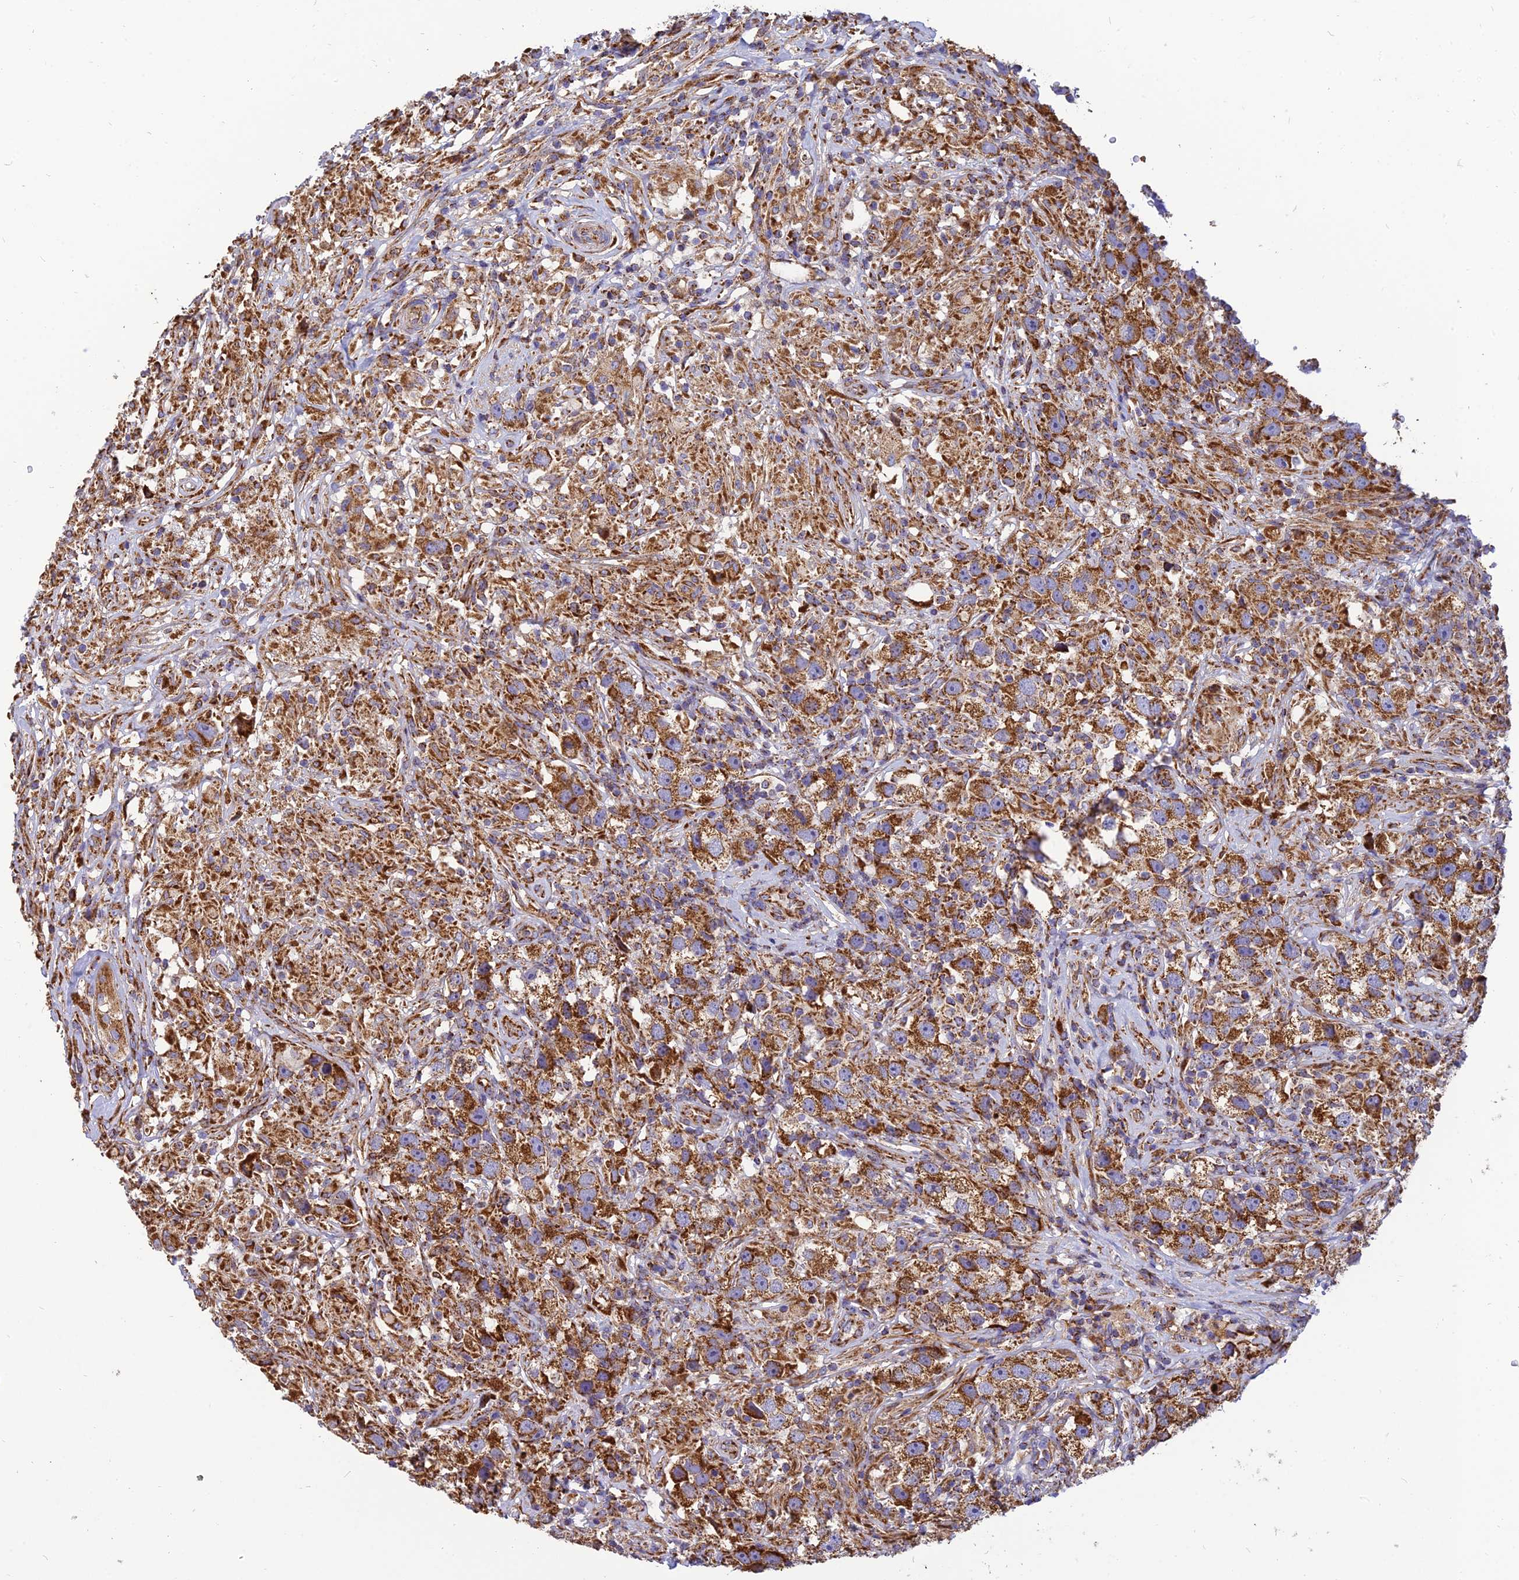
{"staining": {"intensity": "strong", "quantity": ">75%", "location": "cytoplasmic/membranous"}, "tissue": "testis cancer", "cell_type": "Tumor cells", "image_type": "cancer", "snomed": [{"axis": "morphology", "description": "Seminoma, NOS"}, {"axis": "topography", "description": "Testis"}], "caption": "Strong cytoplasmic/membranous staining for a protein is identified in approximately >75% of tumor cells of testis cancer (seminoma) using IHC.", "gene": "THUMPD2", "patient": {"sex": "male", "age": 49}}